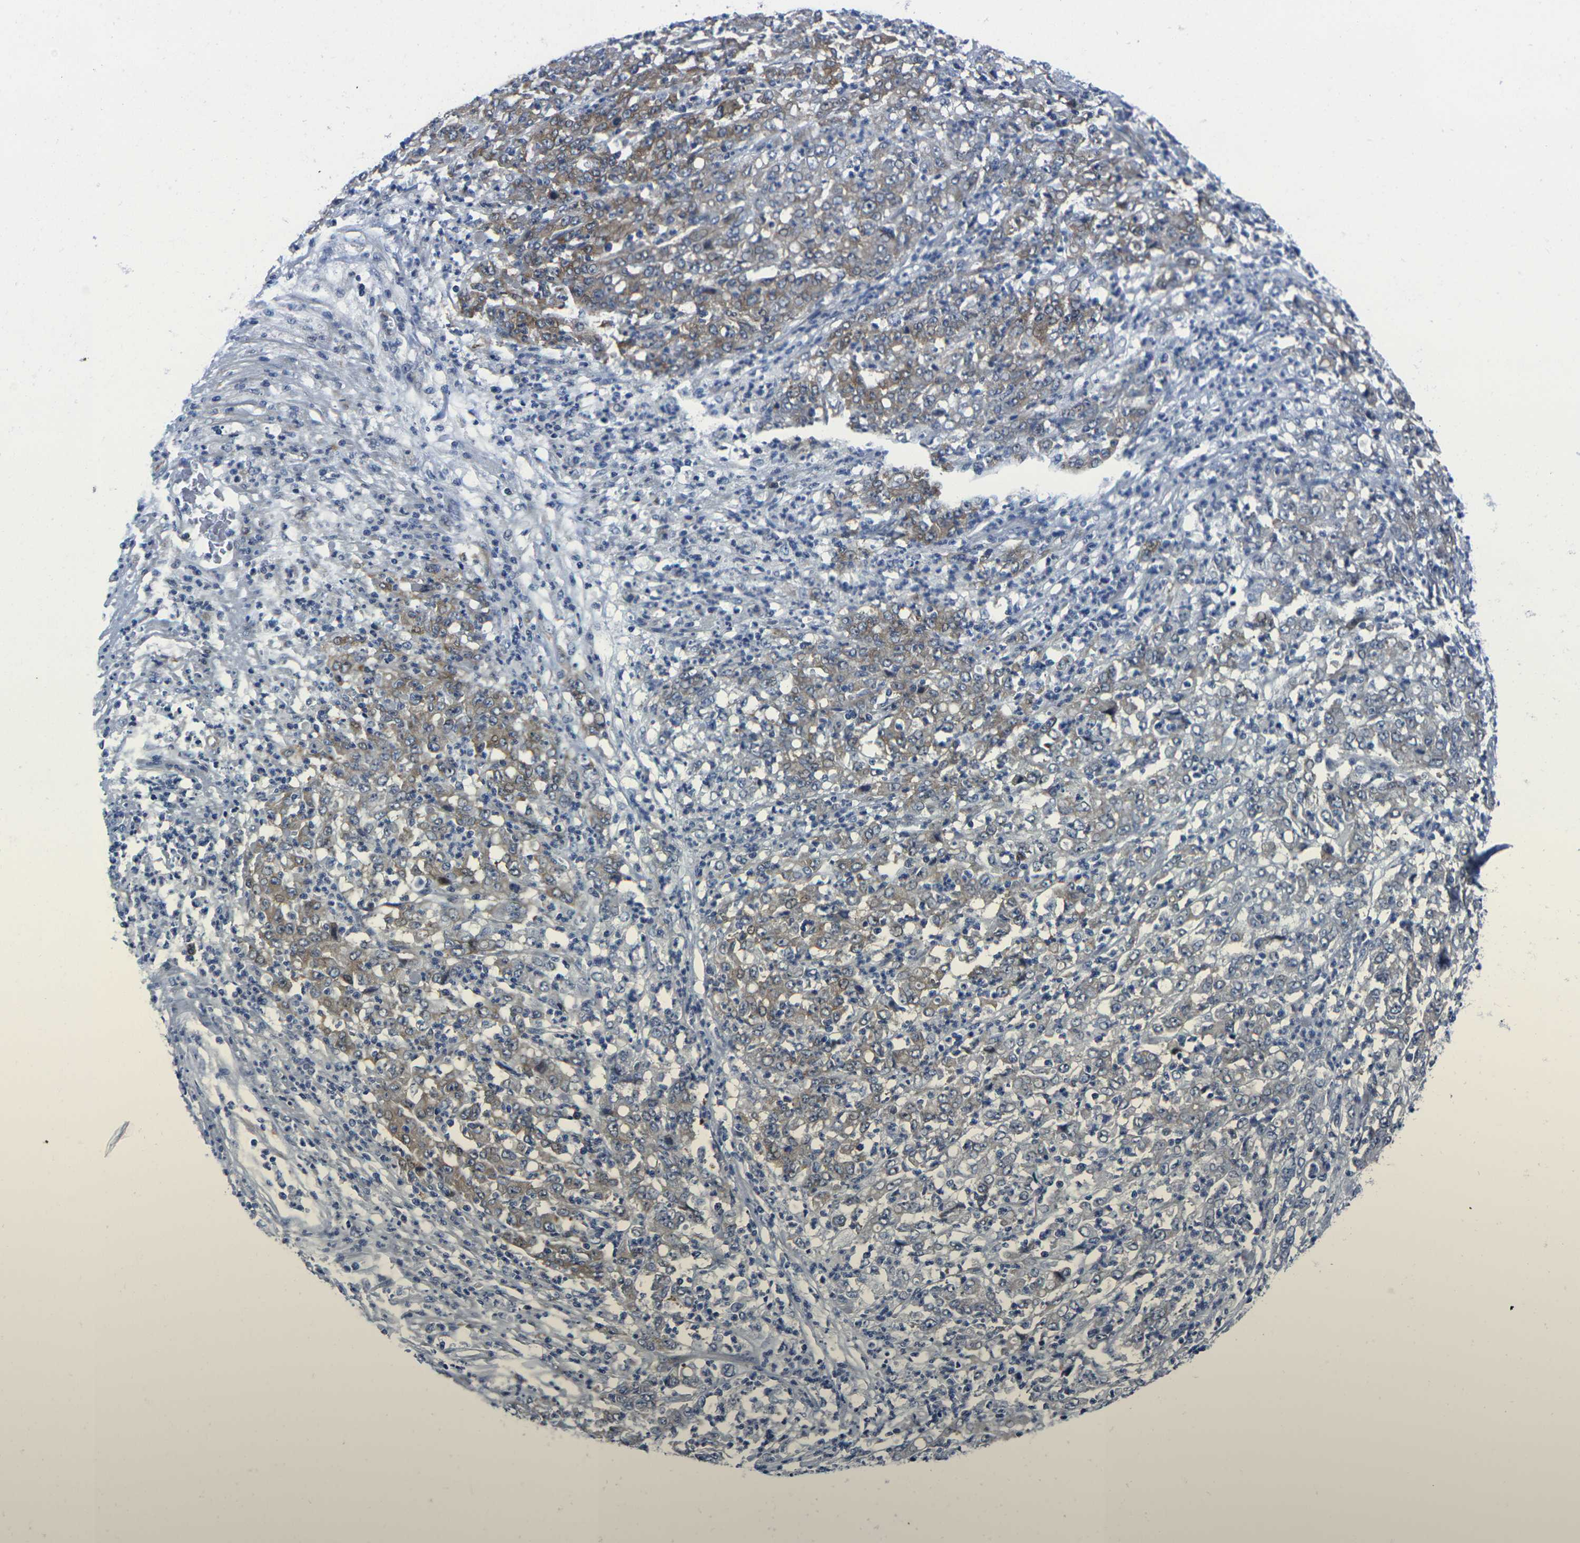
{"staining": {"intensity": "moderate", "quantity": "25%-75%", "location": "cytoplasmic/membranous"}, "tissue": "stomach cancer", "cell_type": "Tumor cells", "image_type": "cancer", "snomed": [{"axis": "morphology", "description": "Adenocarcinoma, NOS"}, {"axis": "topography", "description": "Stomach, lower"}], "caption": "Immunohistochemical staining of stomach adenocarcinoma demonstrates medium levels of moderate cytoplasmic/membranous expression in approximately 25%-75% of tumor cells.", "gene": "EIF4A1", "patient": {"sex": "female", "age": 71}}